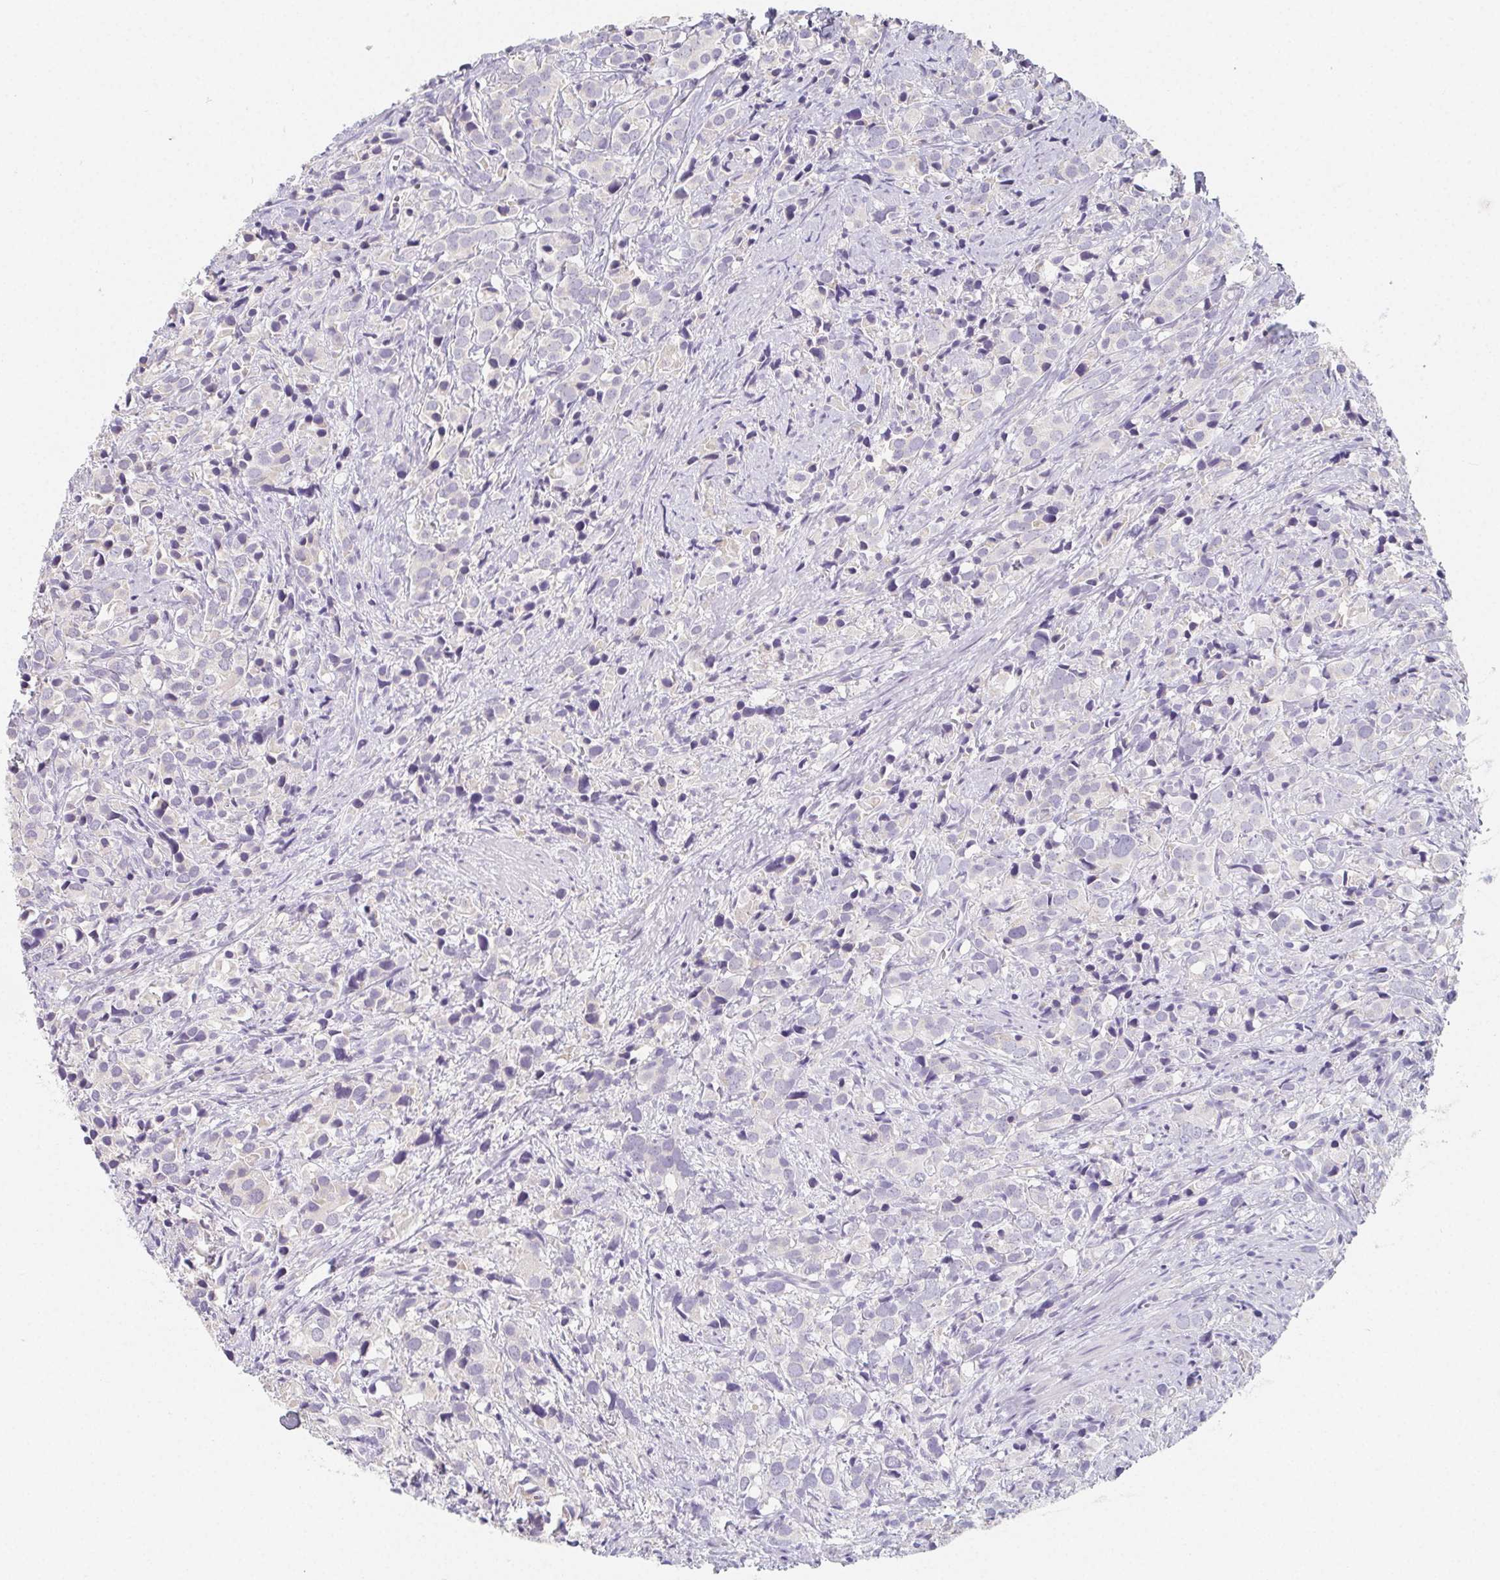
{"staining": {"intensity": "negative", "quantity": "none", "location": "none"}, "tissue": "prostate cancer", "cell_type": "Tumor cells", "image_type": "cancer", "snomed": [{"axis": "morphology", "description": "Adenocarcinoma, High grade"}, {"axis": "topography", "description": "Prostate"}], "caption": "Tumor cells are negative for brown protein staining in prostate cancer (high-grade adenocarcinoma).", "gene": "GLIPR1L1", "patient": {"sex": "male", "age": 86}}